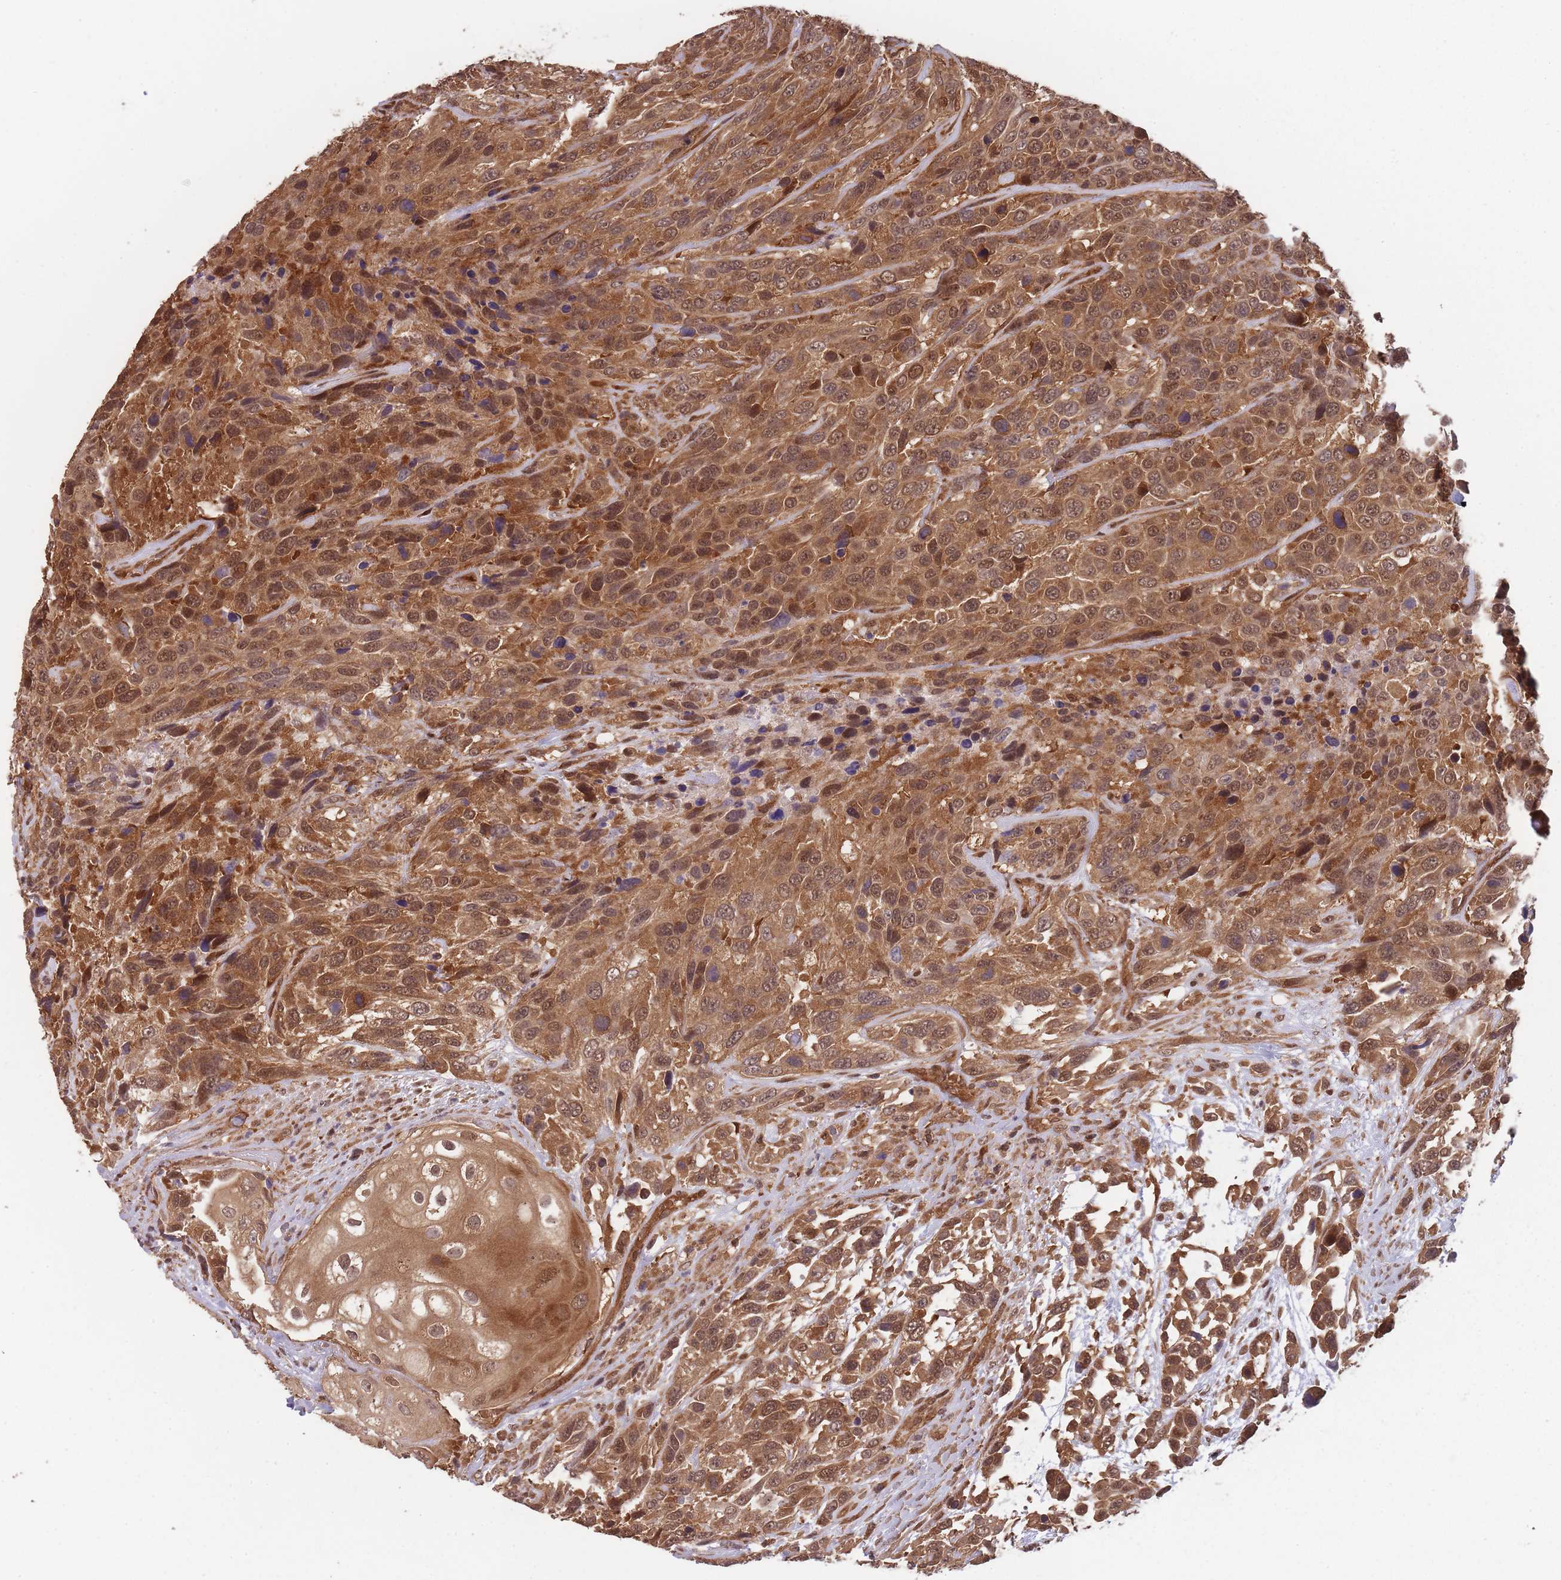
{"staining": {"intensity": "moderate", "quantity": ">75%", "location": "cytoplasmic/membranous,nuclear"}, "tissue": "urothelial cancer", "cell_type": "Tumor cells", "image_type": "cancer", "snomed": [{"axis": "morphology", "description": "Urothelial carcinoma, High grade"}, {"axis": "topography", "description": "Urinary bladder"}], "caption": "Moderate cytoplasmic/membranous and nuclear expression is seen in about >75% of tumor cells in urothelial cancer. (DAB (3,3'-diaminobenzidine) IHC, brown staining for protein, blue staining for nuclei).", "gene": "PPP6R3", "patient": {"sex": "female", "age": 70}}